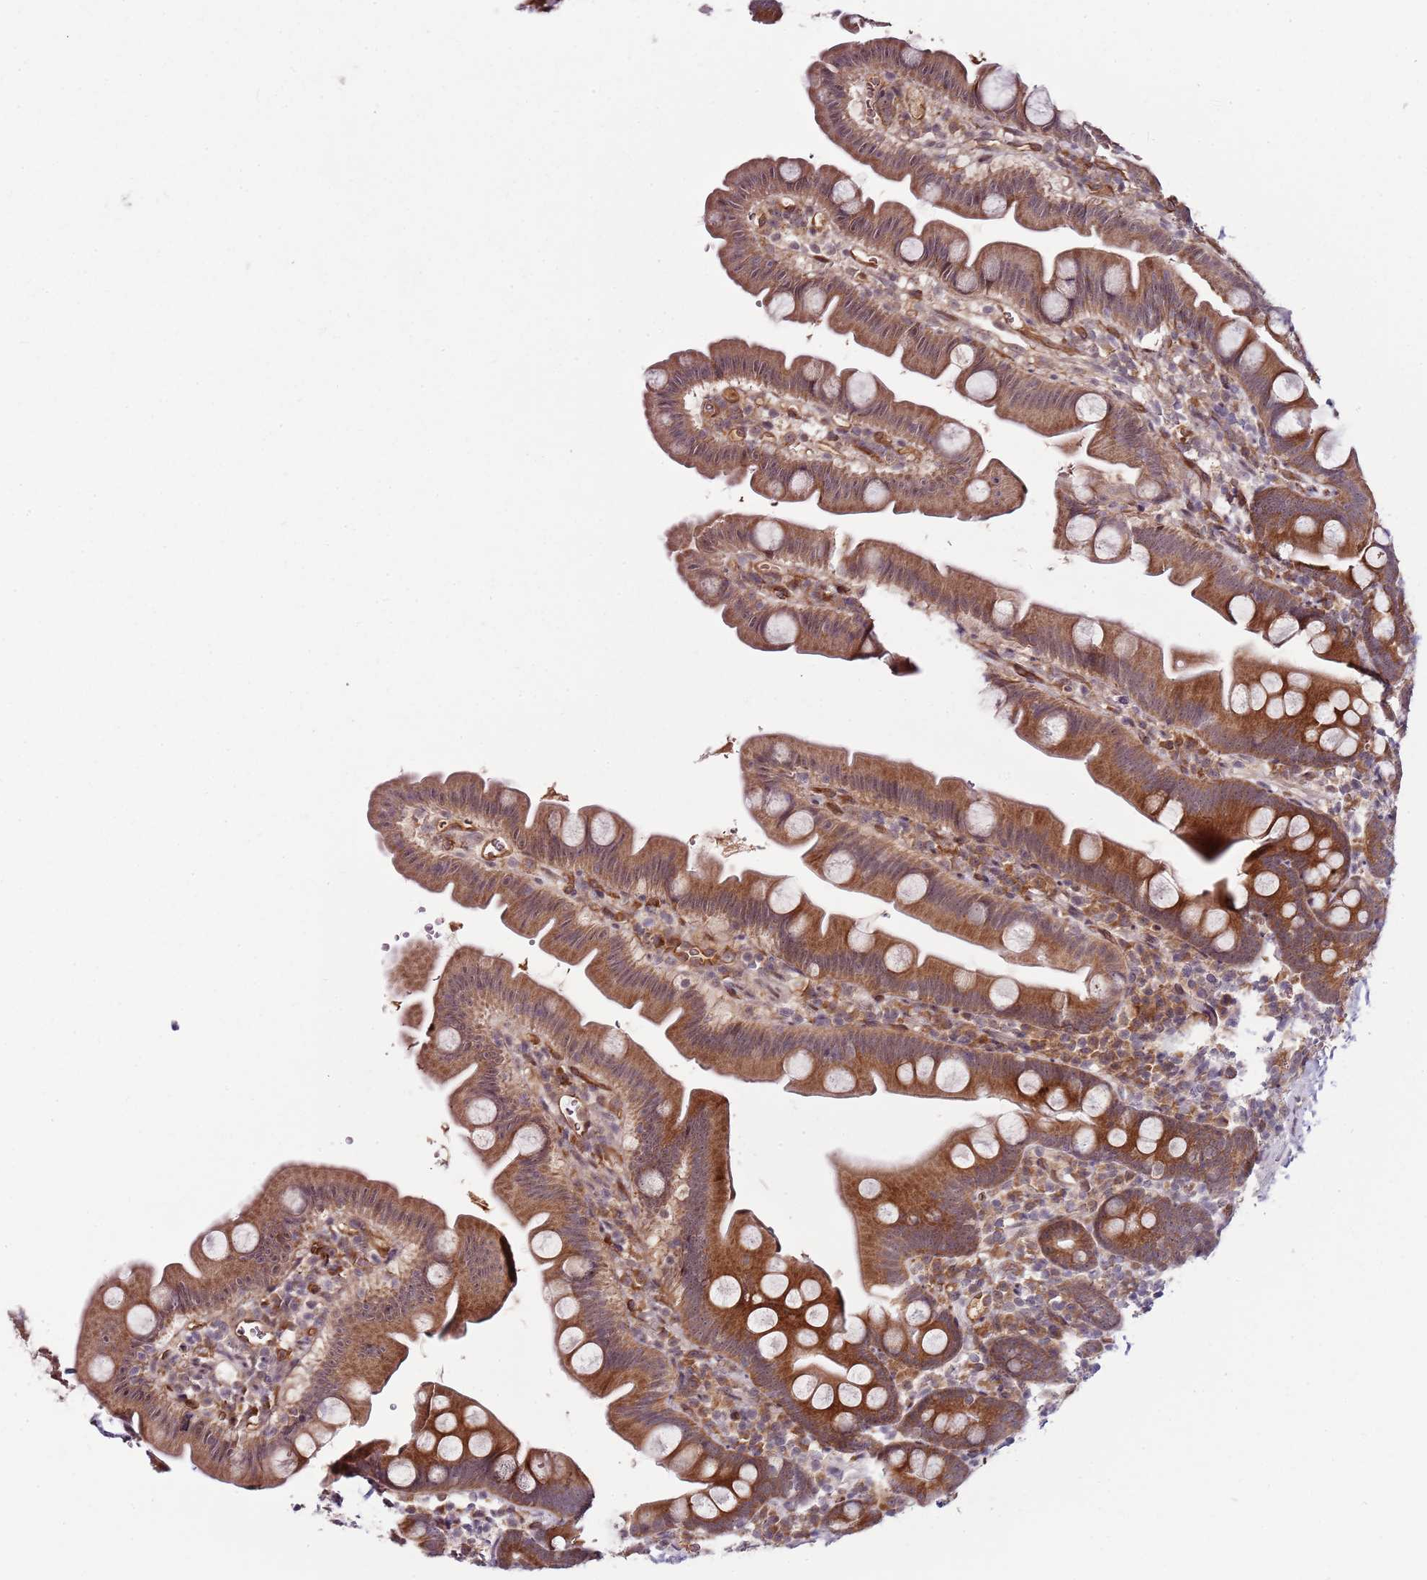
{"staining": {"intensity": "moderate", "quantity": ">75%", "location": "cytoplasmic/membranous"}, "tissue": "small intestine", "cell_type": "Glandular cells", "image_type": "normal", "snomed": [{"axis": "morphology", "description": "Normal tissue, NOS"}, {"axis": "topography", "description": "Small intestine"}], "caption": "A brown stain labels moderate cytoplasmic/membranous expression of a protein in glandular cells of benign small intestine. Using DAB (brown) and hematoxylin (blue) stains, captured at high magnification using brightfield microscopy.", "gene": "FBXL22", "patient": {"sex": "female", "age": 68}}